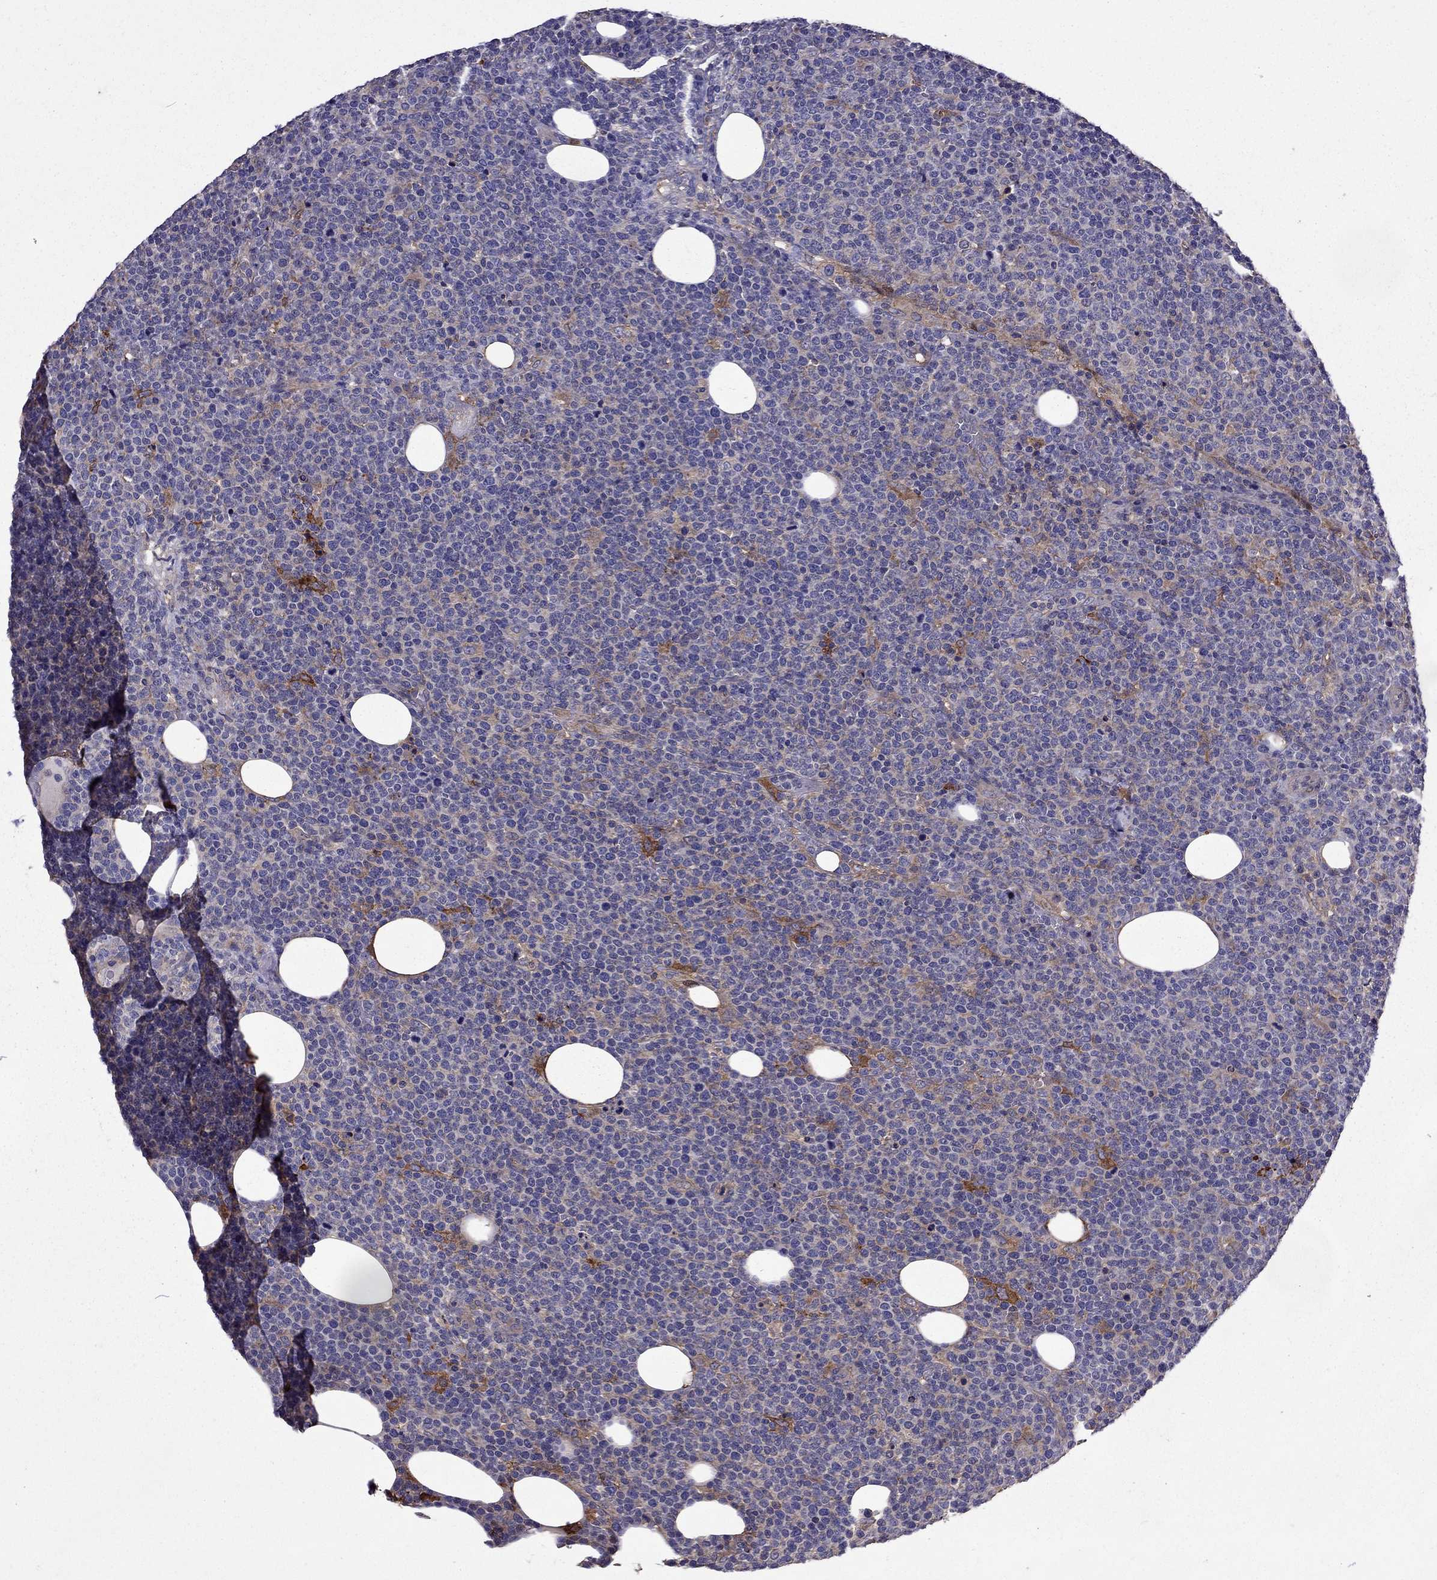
{"staining": {"intensity": "negative", "quantity": "none", "location": "none"}, "tissue": "lymphoma", "cell_type": "Tumor cells", "image_type": "cancer", "snomed": [{"axis": "morphology", "description": "Malignant lymphoma, non-Hodgkin's type, High grade"}, {"axis": "topography", "description": "Lymph node"}], "caption": "Immunohistochemical staining of lymphoma demonstrates no significant staining in tumor cells.", "gene": "ITGB1", "patient": {"sex": "male", "age": 61}}